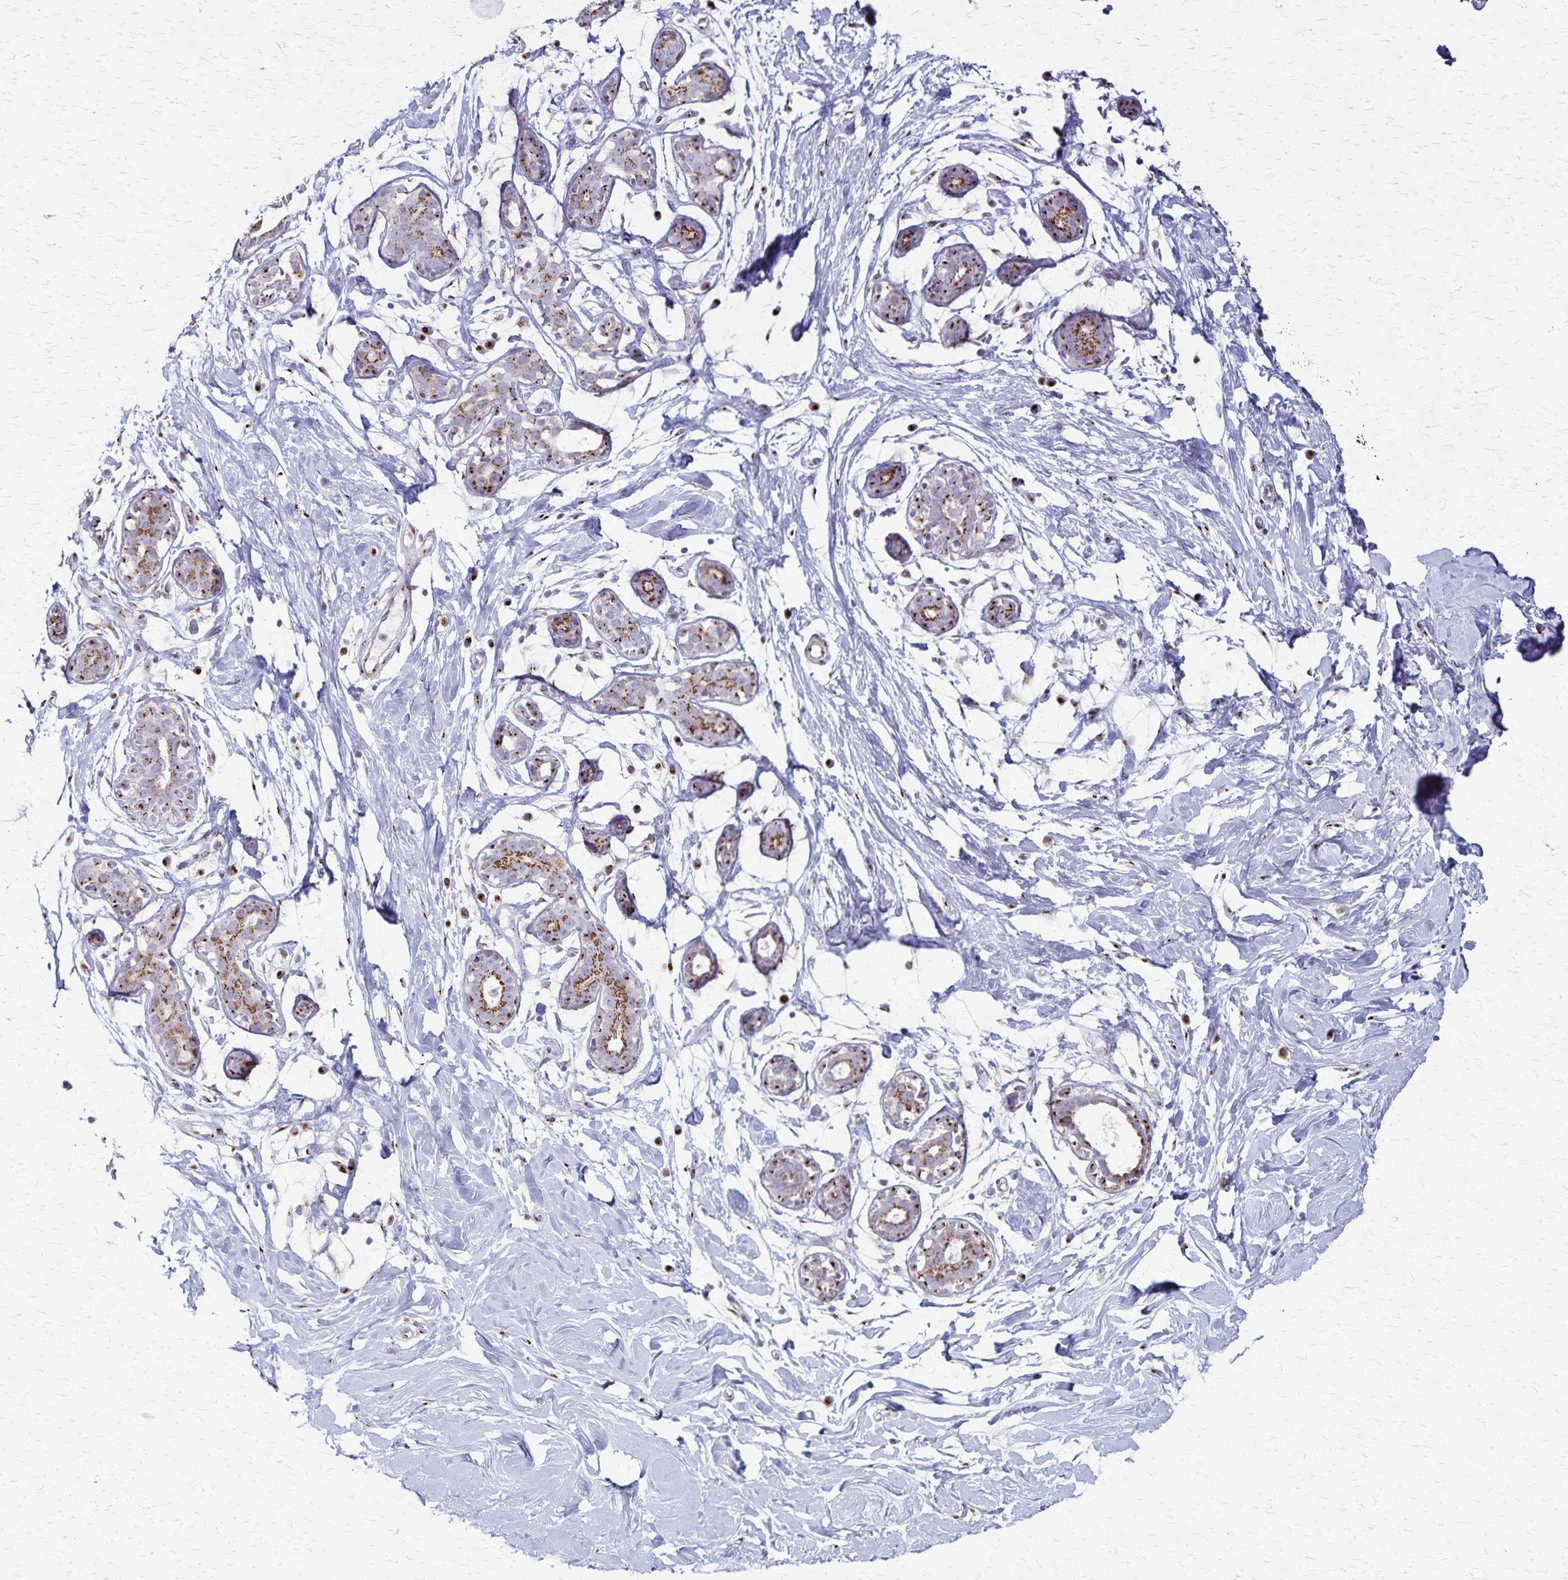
{"staining": {"intensity": "moderate", "quantity": "<25%", "location": "cytoplasmic/membranous"}, "tissue": "breast", "cell_type": "Adipocytes", "image_type": "normal", "snomed": [{"axis": "morphology", "description": "Normal tissue, NOS"}, {"axis": "topography", "description": "Breast"}], "caption": "Unremarkable breast shows moderate cytoplasmic/membranous expression in approximately <25% of adipocytes, visualized by immunohistochemistry.", "gene": "MCFD2", "patient": {"sex": "female", "age": 27}}